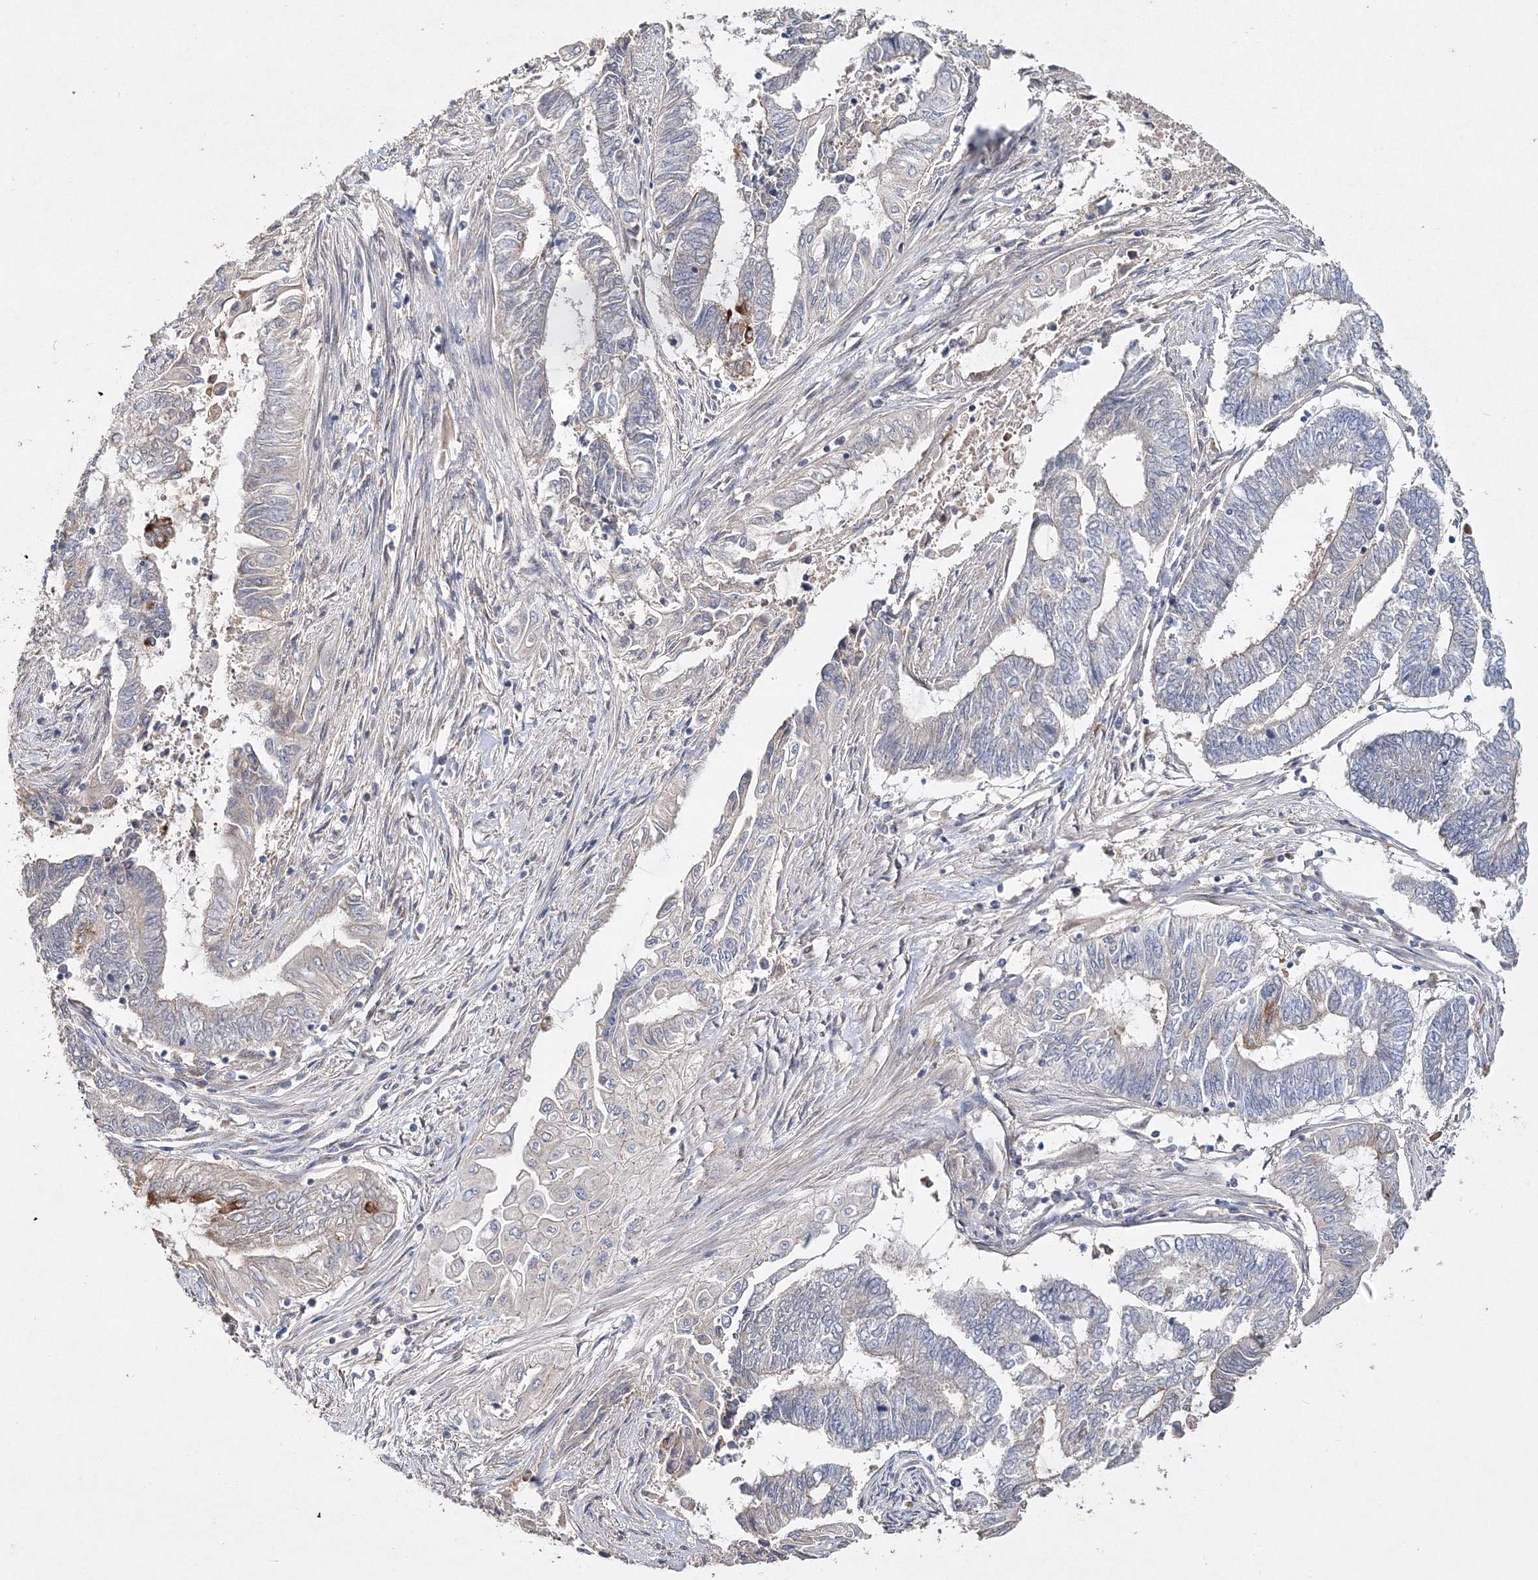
{"staining": {"intensity": "negative", "quantity": "none", "location": "none"}, "tissue": "endometrial cancer", "cell_type": "Tumor cells", "image_type": "cancer", "snomed": [{"axis": "morphology", "description": "Adenocarcinoma, NOS"}, {"axis": "topography", "description": "Uterus"}, {"axis": "topography", "description": "Endometrium"}], "caption": "Tumor cells show no significant staining in endometrial cancer (adenocarcinoma).", "gene": "GJB5", "patient": {"sex": "female", "age": 70}}